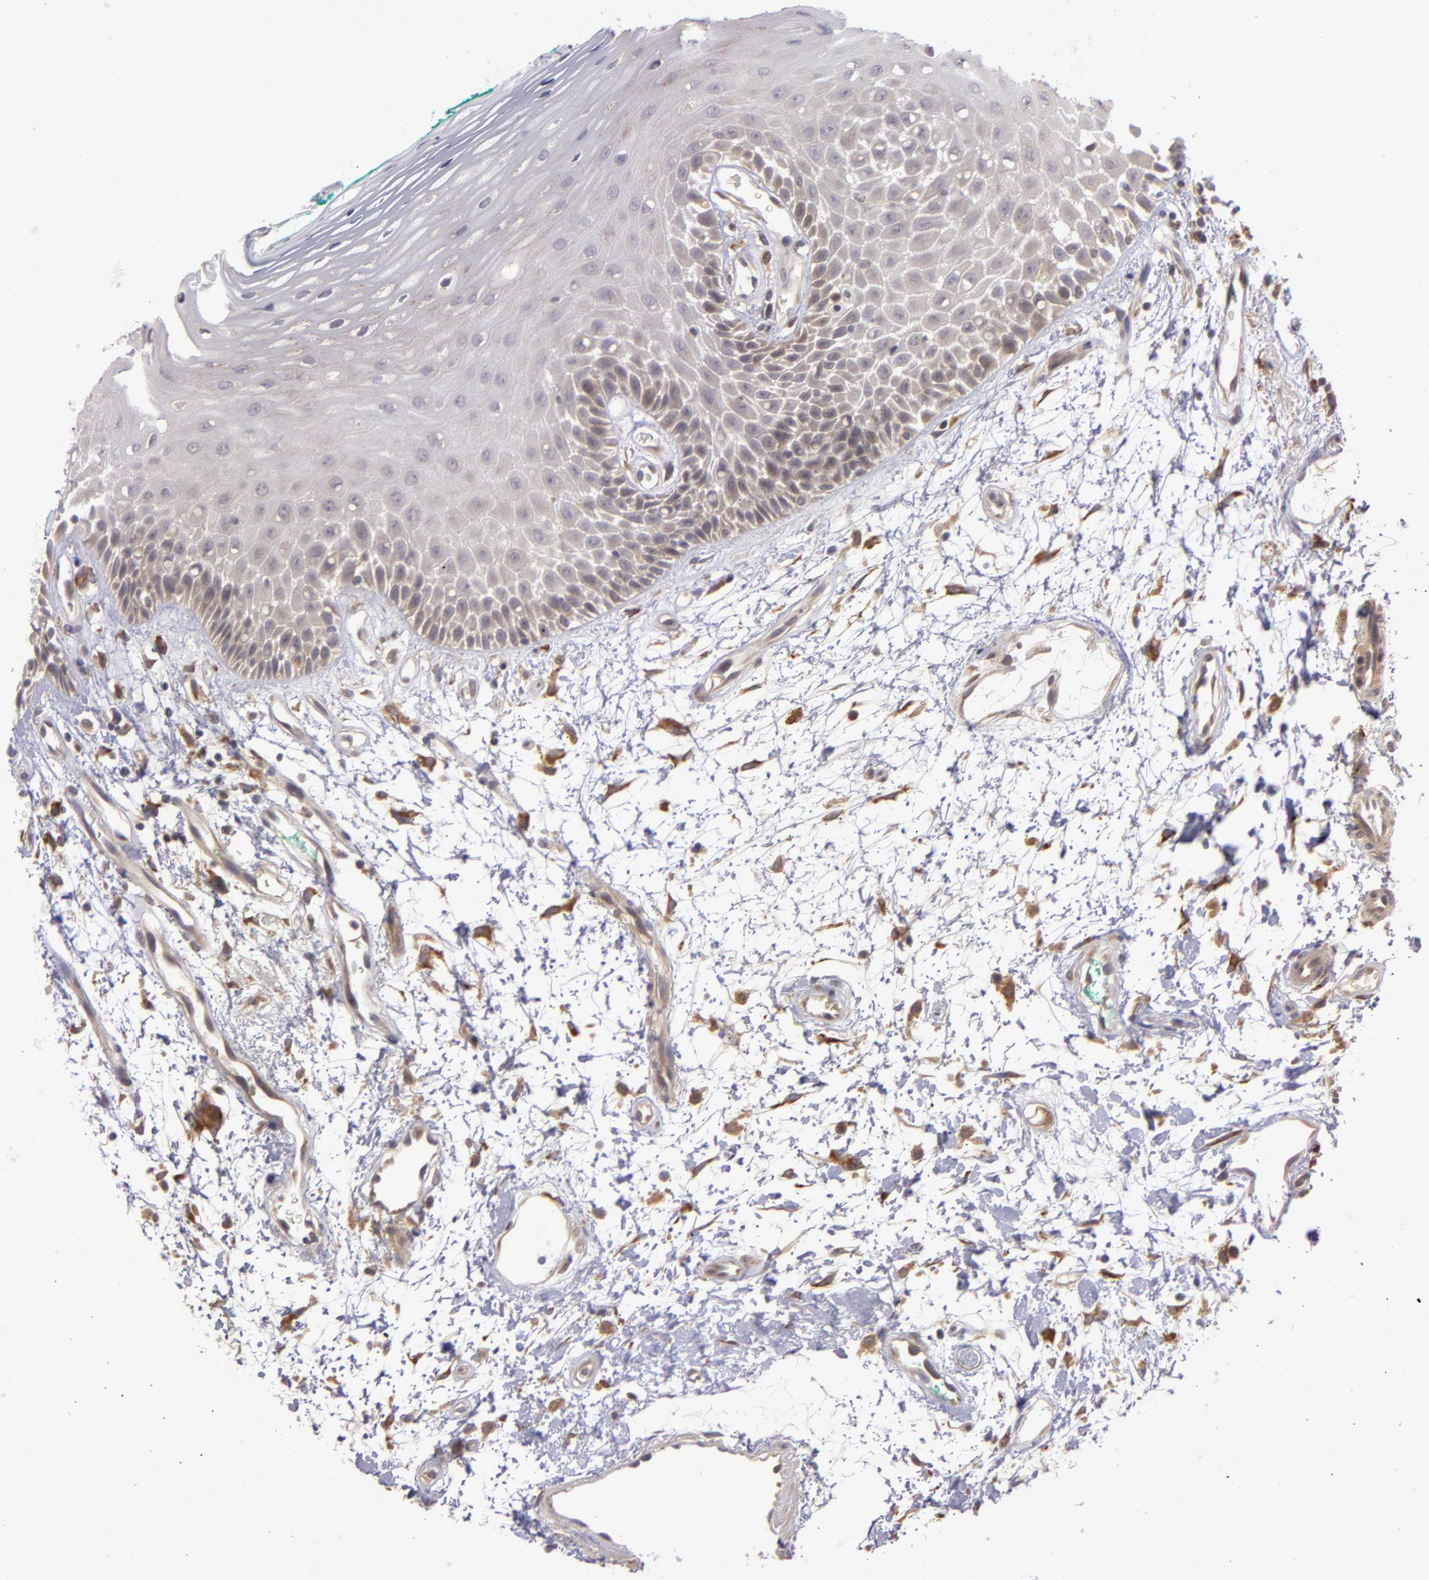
{"staining": {"intensity": "weak", "quantity": "<25%", "location": "cytoplasmic/membranous"}, "tissue": "oral mucosa", "cell_type": "Squamous epithelial cells", "image_type": "normal", "snomed": [{"axis": "morphology", "description": "Normal tissue, NOS"}, {"axis": "morphology", "description": "Squamous cell carcinoma, NOS"}, {"axis": "topography", "description": "Skeletal muscle"}, {"axis": "topography", "description": "Oral tissue"}, {"axis": "topography", "description": "Head-Neck"}], "caption": "IHC of unremarkable oral mucosa reveals no positivity in squamous epithelial cells.", "gene": "PPP1R3F", "patient": {"sex": "female", "age": 84}}